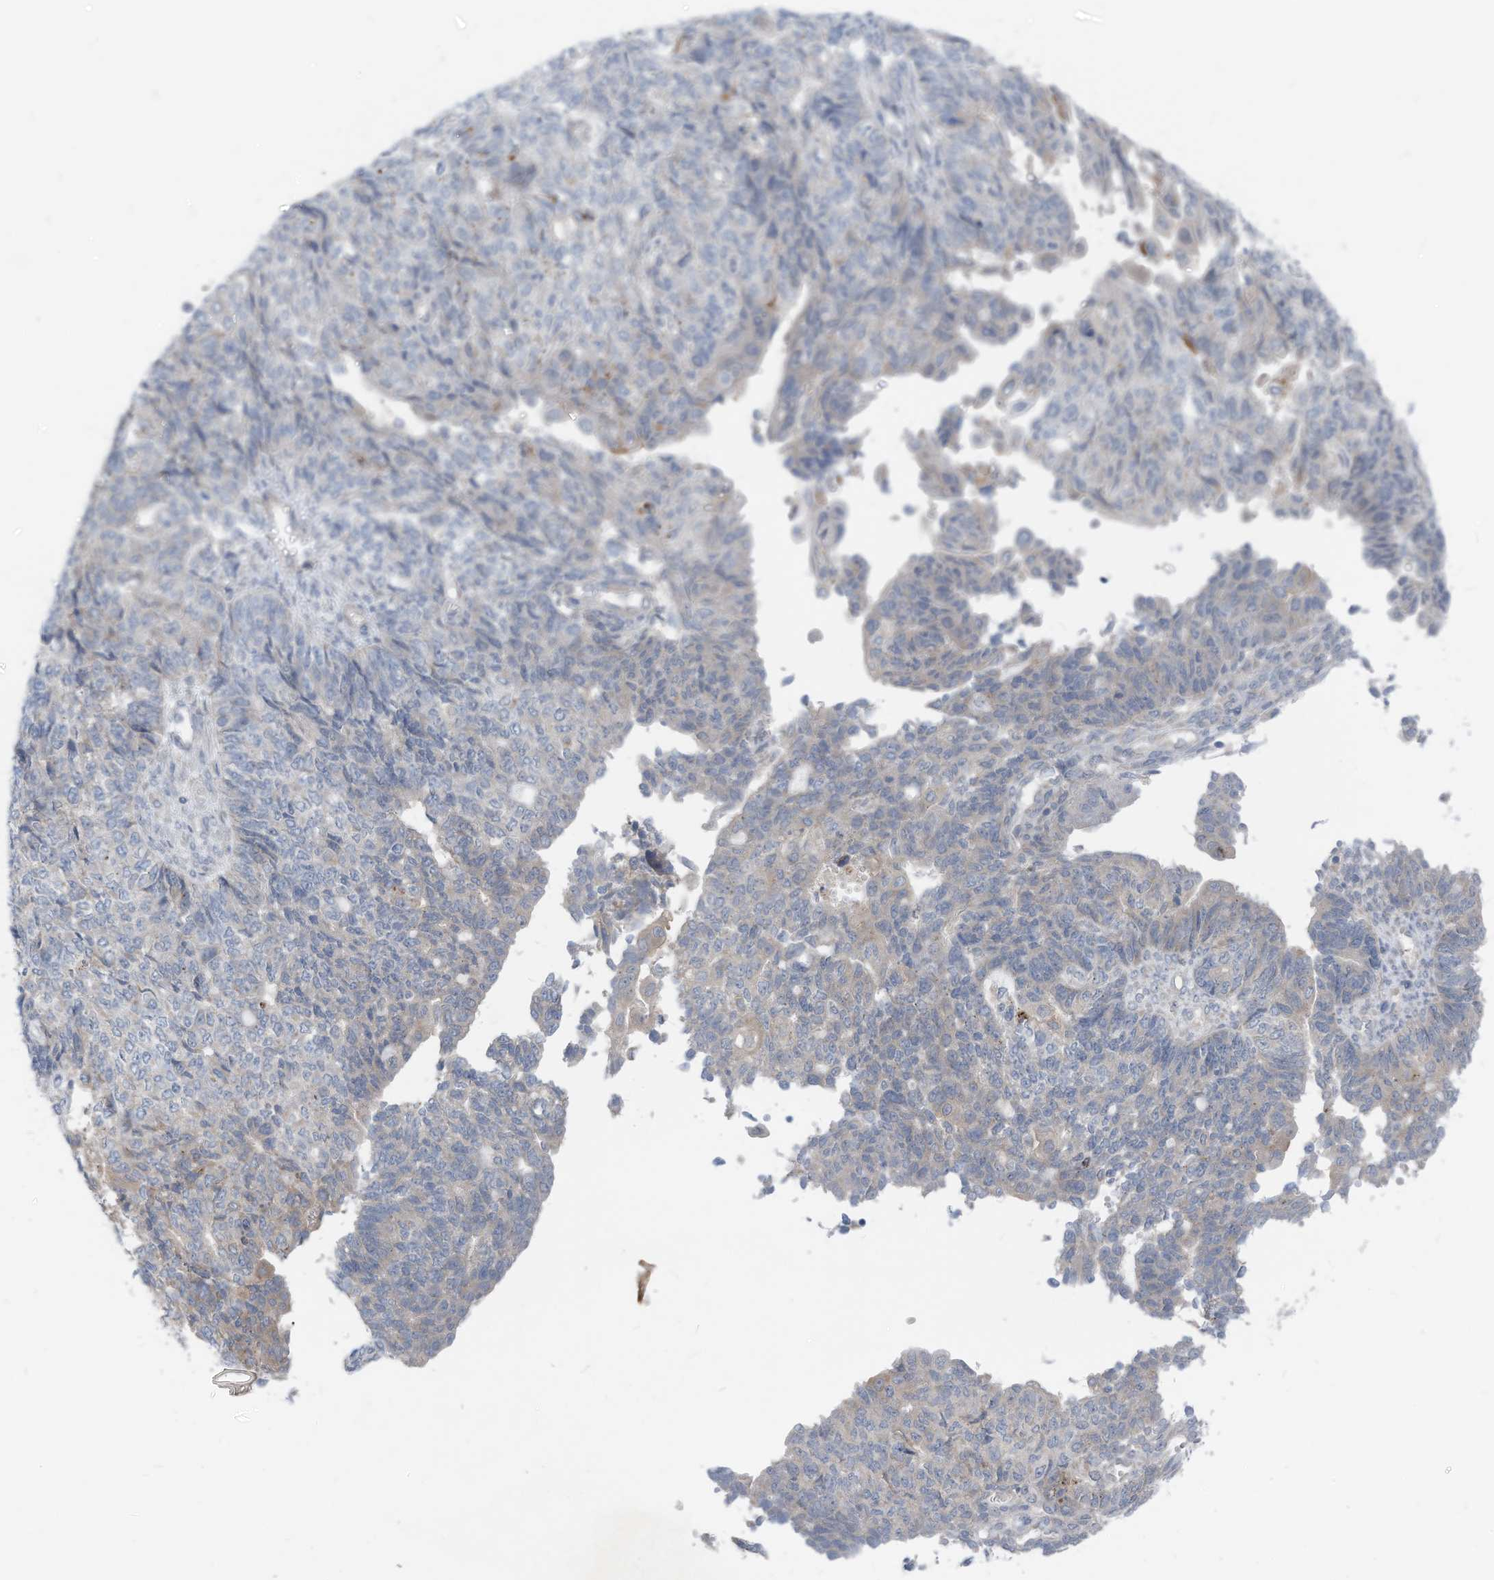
{"staining": {"intensity": "negative", "quantity": "none", "location": "none"}, "tissue": "endometrial cancer", "cell_type": "Tumor cells", "image_type": "cancer", "snomed": [{"axis": "morphology", "description": "Adenocarcinoma, NOS"}, {"axis": "topography", "description": "Endometrium"}], "caption": "A photomicrograph of adenocarcinoma (endometrial) stained for a protein exhibits no brown staining in tumor cells.", "gene": "LDAH", "patient": {"sex": "female", "age": 32}}